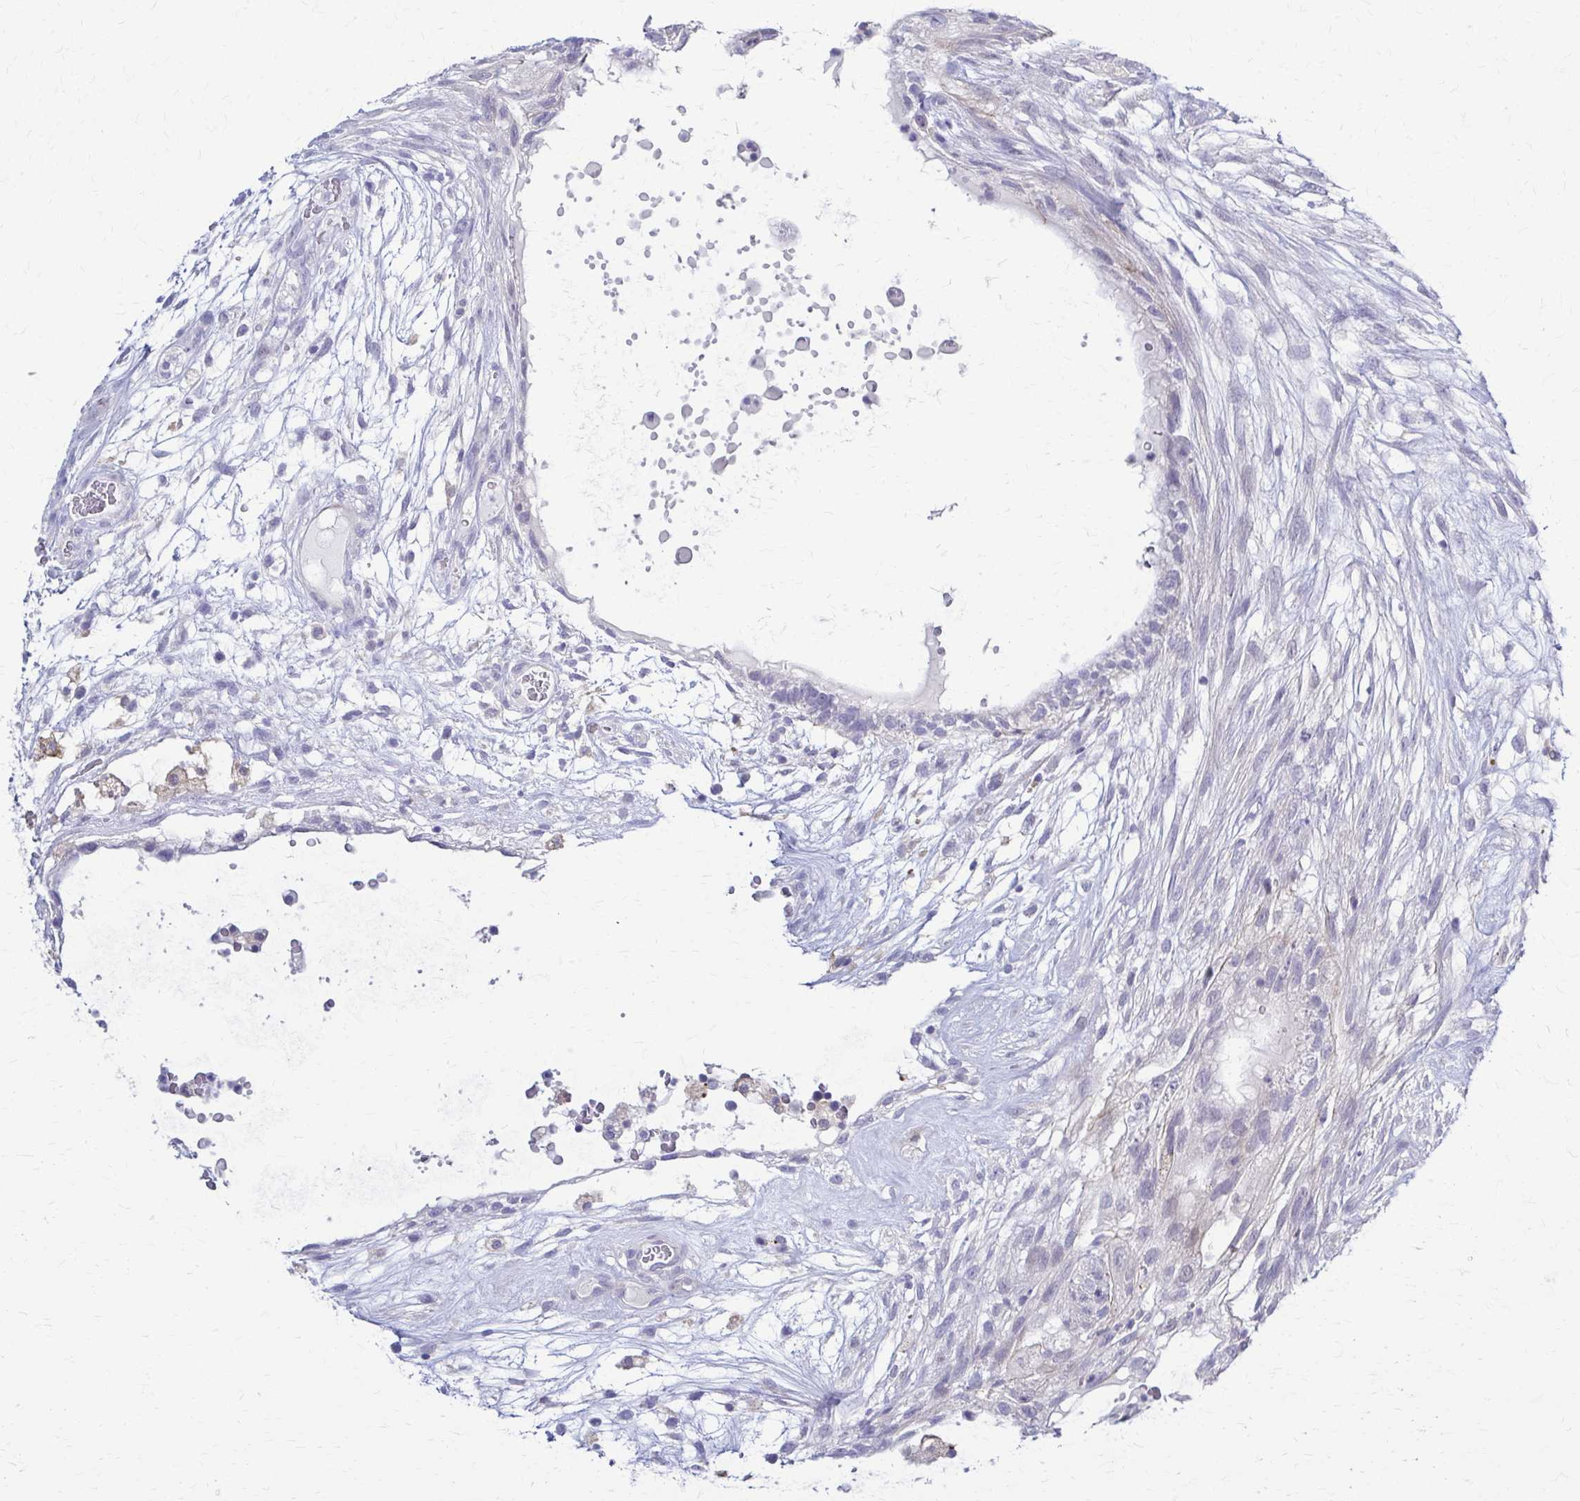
{"staining": {"intensity": "negative", "quantity": "none", "location": "none"}, "tissue": "testis cancer", "cell_type": "Tumor cells", "image_type": "cancer", "snomed": [{"axis": "morphology", "description": "Carcinoma, Embryonal, NOS"}, {"axis": "topography", "description": "Testis"}], "caption": "The photomicrograph displays no staining of tumor cells in testis embryonal carcinoma.", "gene": "RHOBTB2", "patient": {"sex": "male", "age": 32}}